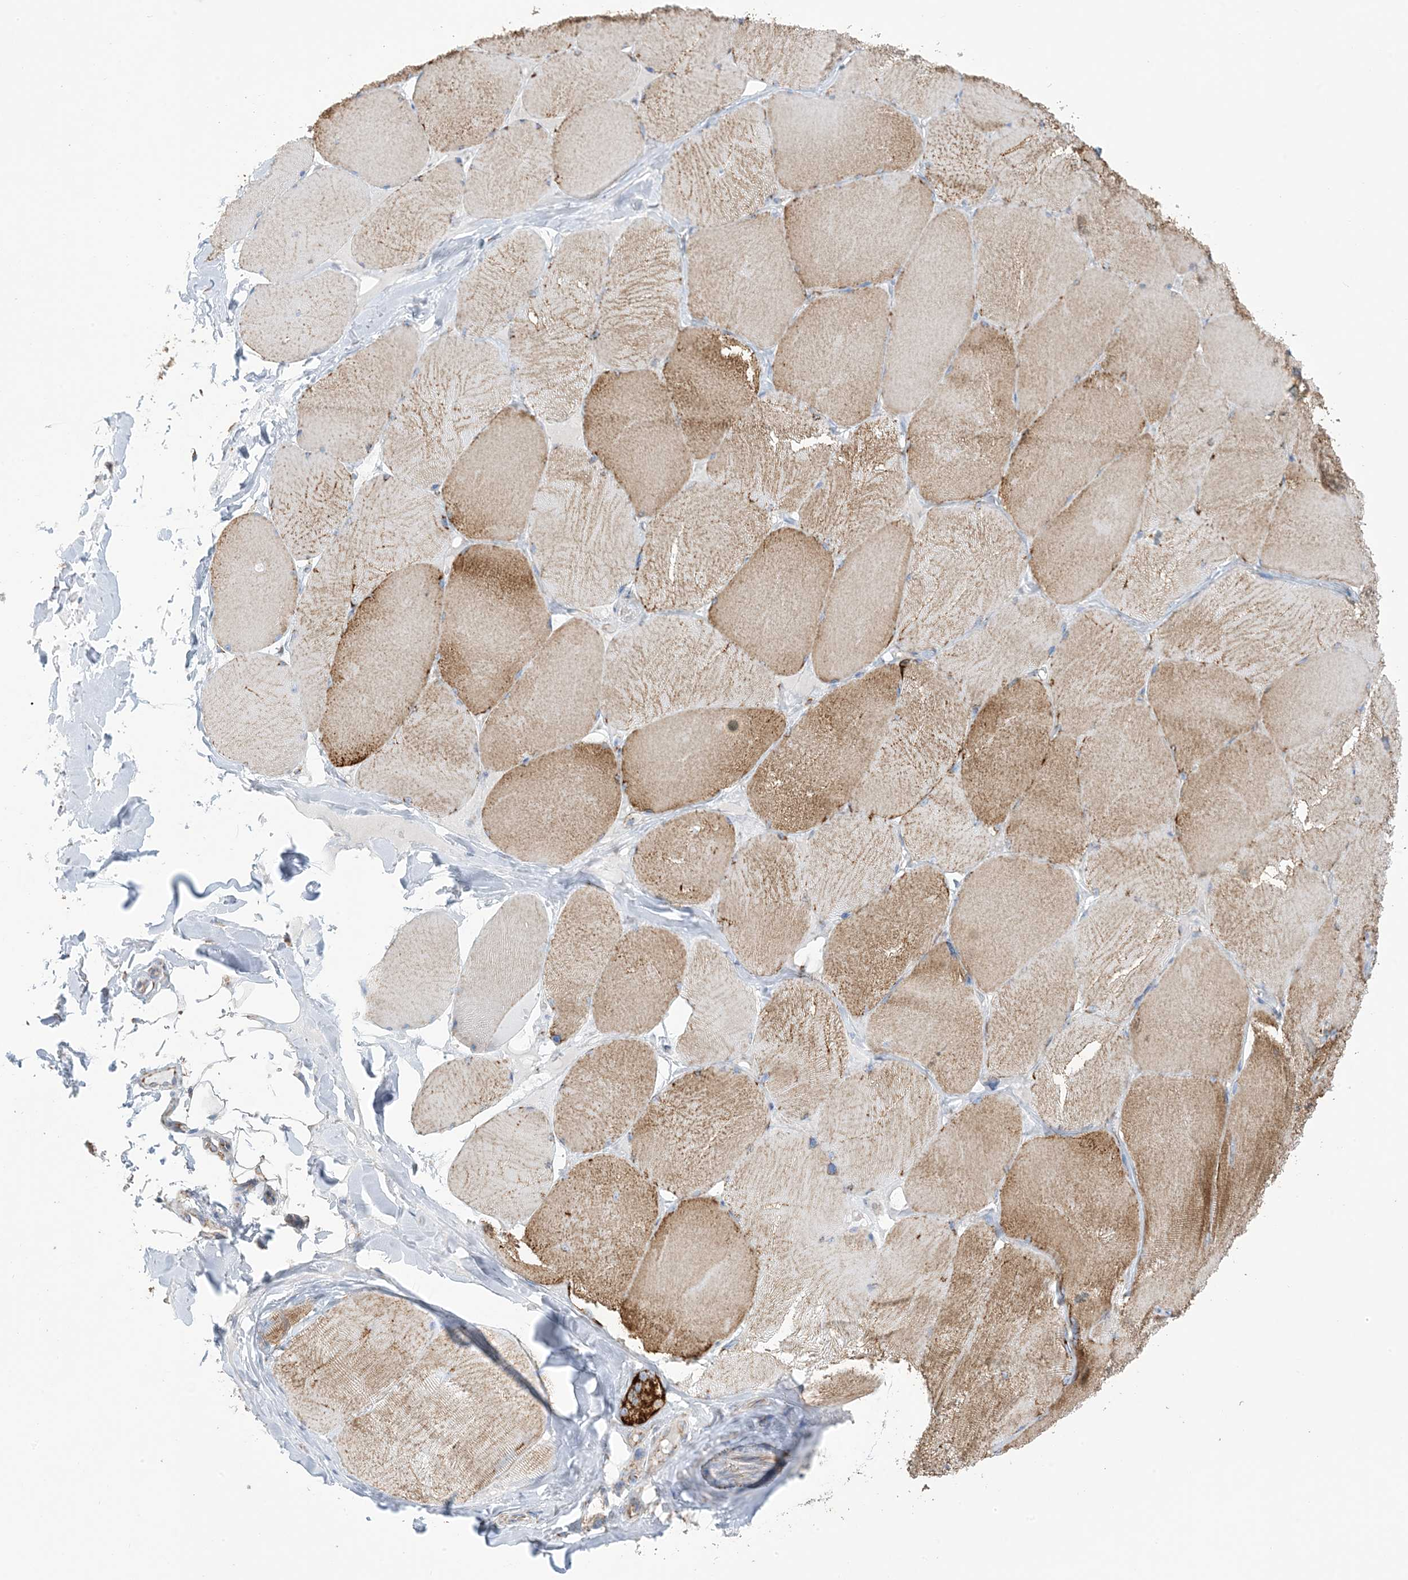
{"staining": {"intensity": "moderate", "quantity": ">75%", "location": "cytoplasmic/membranous"}, "tissue": "skeletal muscle", "cell_type": "Myocytes", "image_type": "normal", "snomed": [{"axis": "morphology", "description": "Normal tissue, NOS"}, {"axis": "topography", "description": "Skin"}, {"axis": "topography", "description": "Skeletal muscle"}], "caption": "A histopathology image of skeletal muscle stained for a protein demonstrates moderate cytoplasmic/membranous brown staining in myocytes. (IHC, brightfield microscopy, high magnification).", "gene": "SAMM50", "patient": {"sex": "male", "age": 83}}